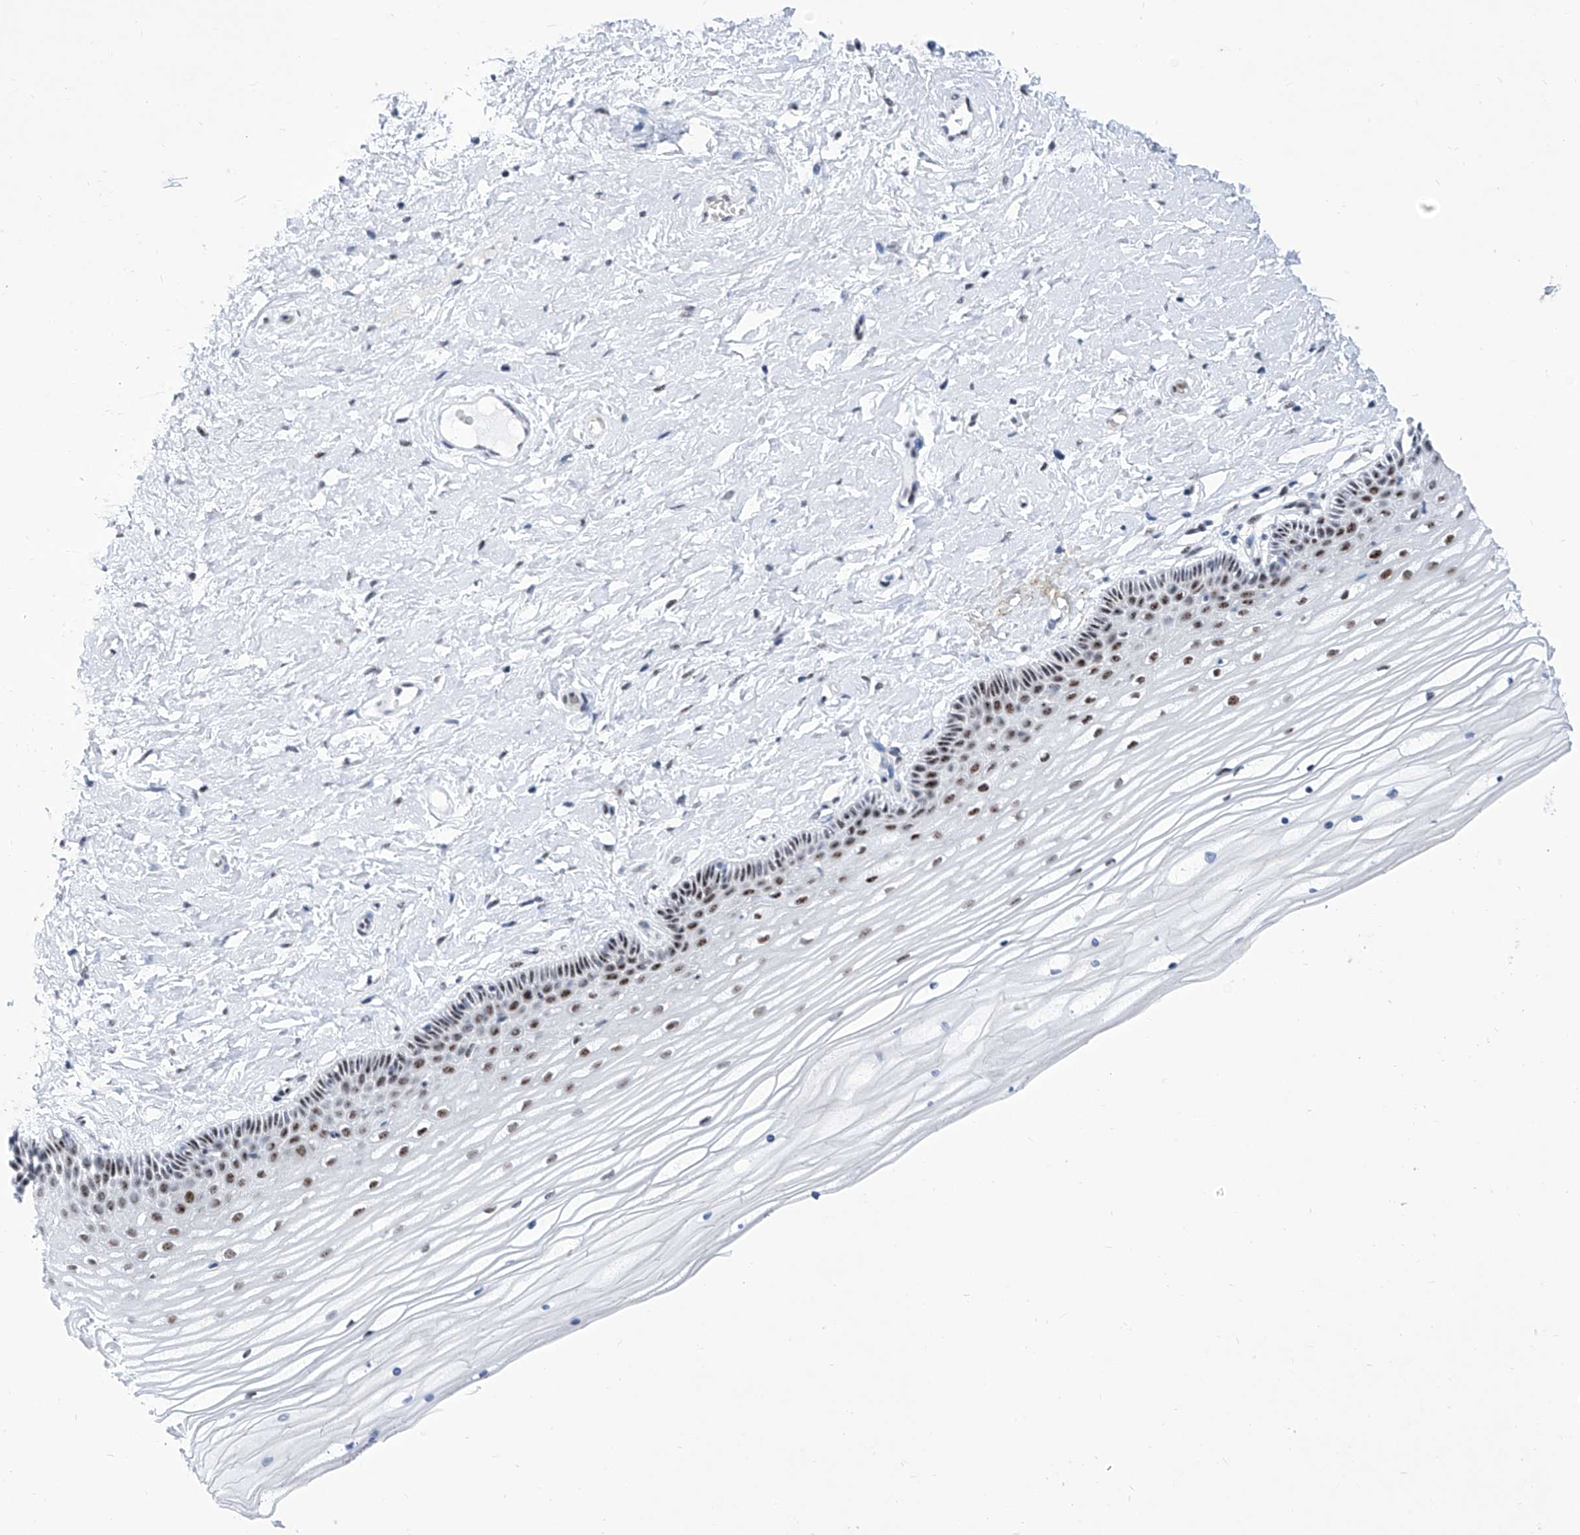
{"staining": {"intensity": "moderate", "quantity": "25%-75%", "location": "nuclear"}, "tissue": "vagina", "cell_type": "Squamous epithelial cells", "image_type": "normal", "snomed": [{"axis": "morphology", "description": "Normal tissue, NOS"}, {"axis": "topography", "description": "Vagina"}, {"axis": "topography", "description": "Cervix"}], "caption": "Moderate nuclear positivity for a protein is present in approximately 25%-75% of squamous epithelial cells of benign vagina using immunohistochemistry.", "gene": "SART1", "patient": {"sex": "female", "age": 40}}